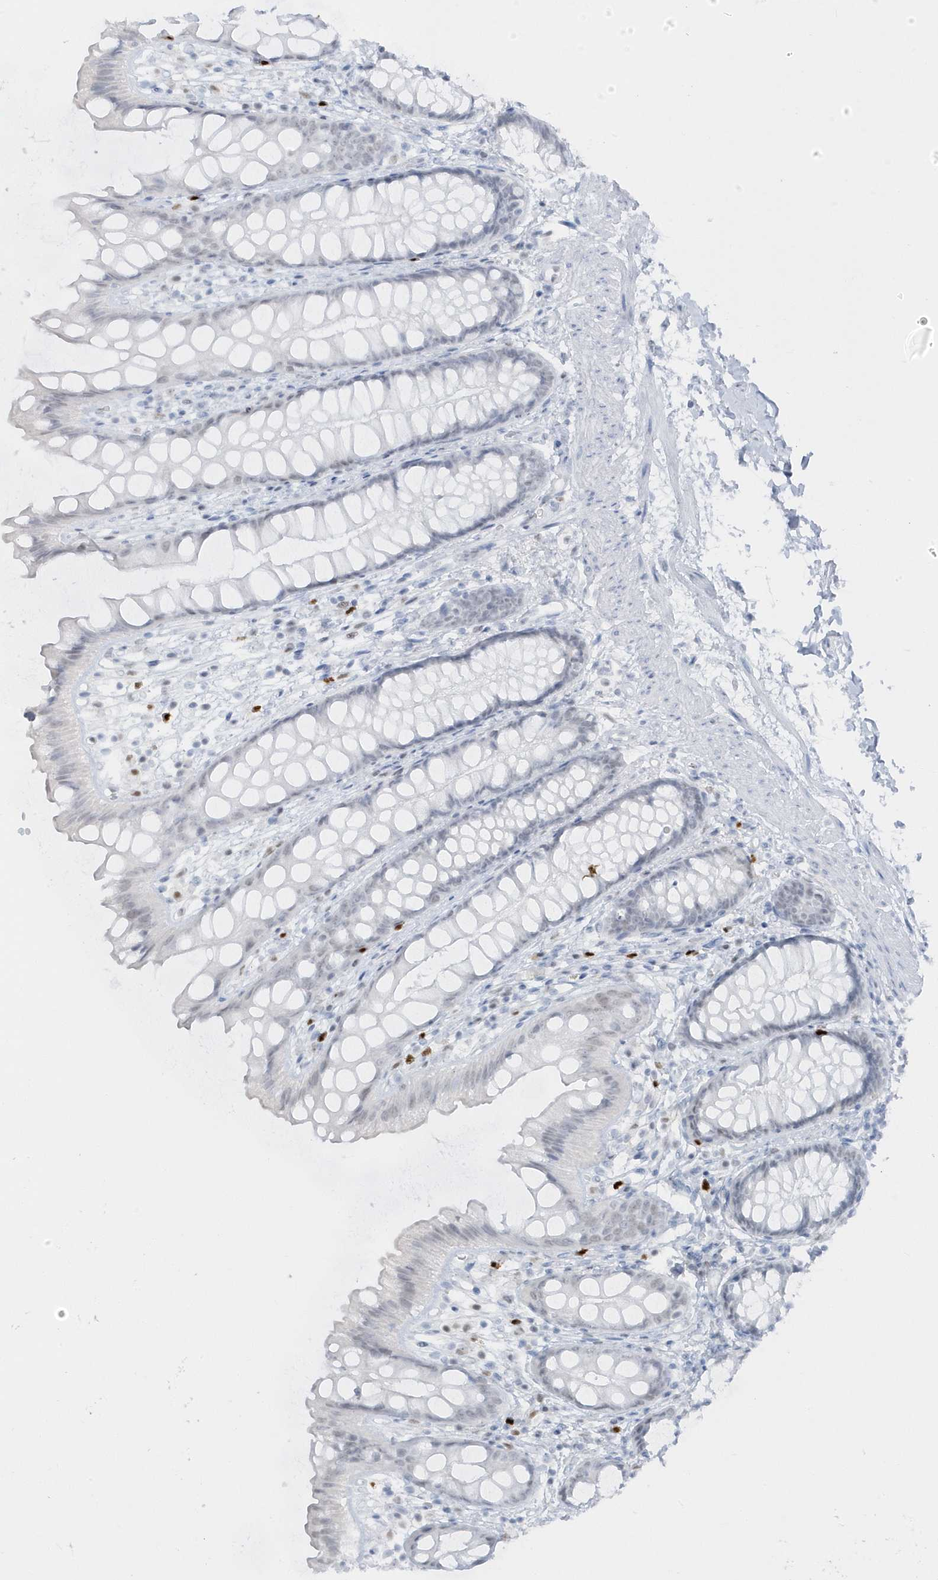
{"staining": {"intensity": "negative", "quantity": "none", "location": "none"}, "tissue": "rectum", "cell_type": "Glandular cells", "image_type": "normal", "snomed": [{"axis": "morphology", "description": "Normal tissue, NOS"}, {"axis": "topography", "description": "Rectum"}], "caption": "Micrograph shows no protein staining in glandular cells of normal rectum.", "gene": "SMIM34", "patient": {"sex": "female", "age": 65}}